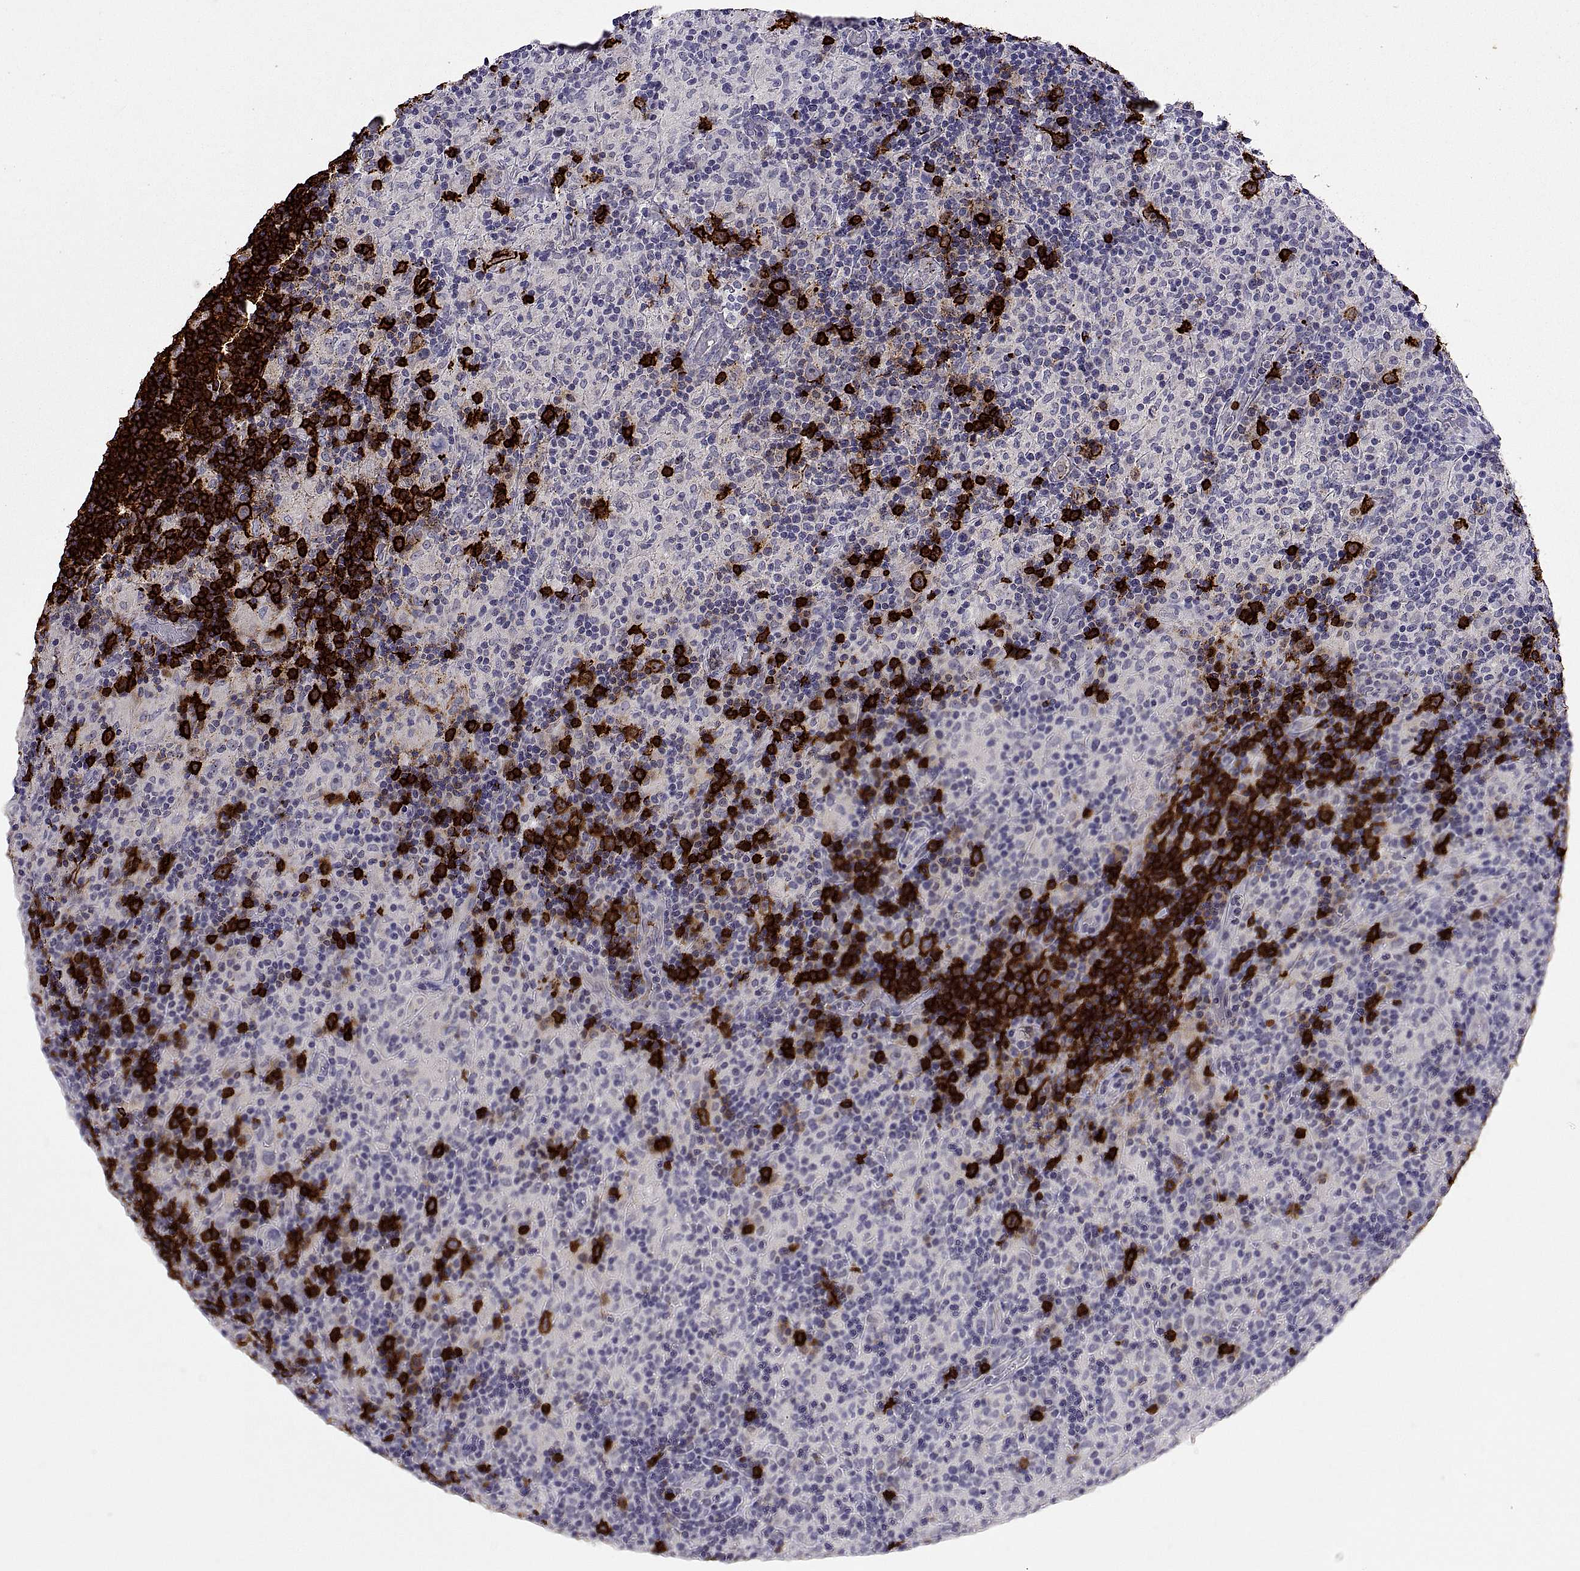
{"staining": {"intensity": "negative", "quantity": "none", "location": "none"}, "tissue": "lymphoma", "cell_type": "Tumor cells", "image_type": "cancer", "snomed": [{"axis": "morphology", "description": "Hodgkin's disease, NOS"}, {"axis": "topography", "description": "Lymph node"}], "caption": "DAB immunohistochemical staining of human Hodgkin's disease demonstrates no significant expression in tumor cells.", "gene": "MS4A1", "patient": {"sex": "male", "age": 70}}